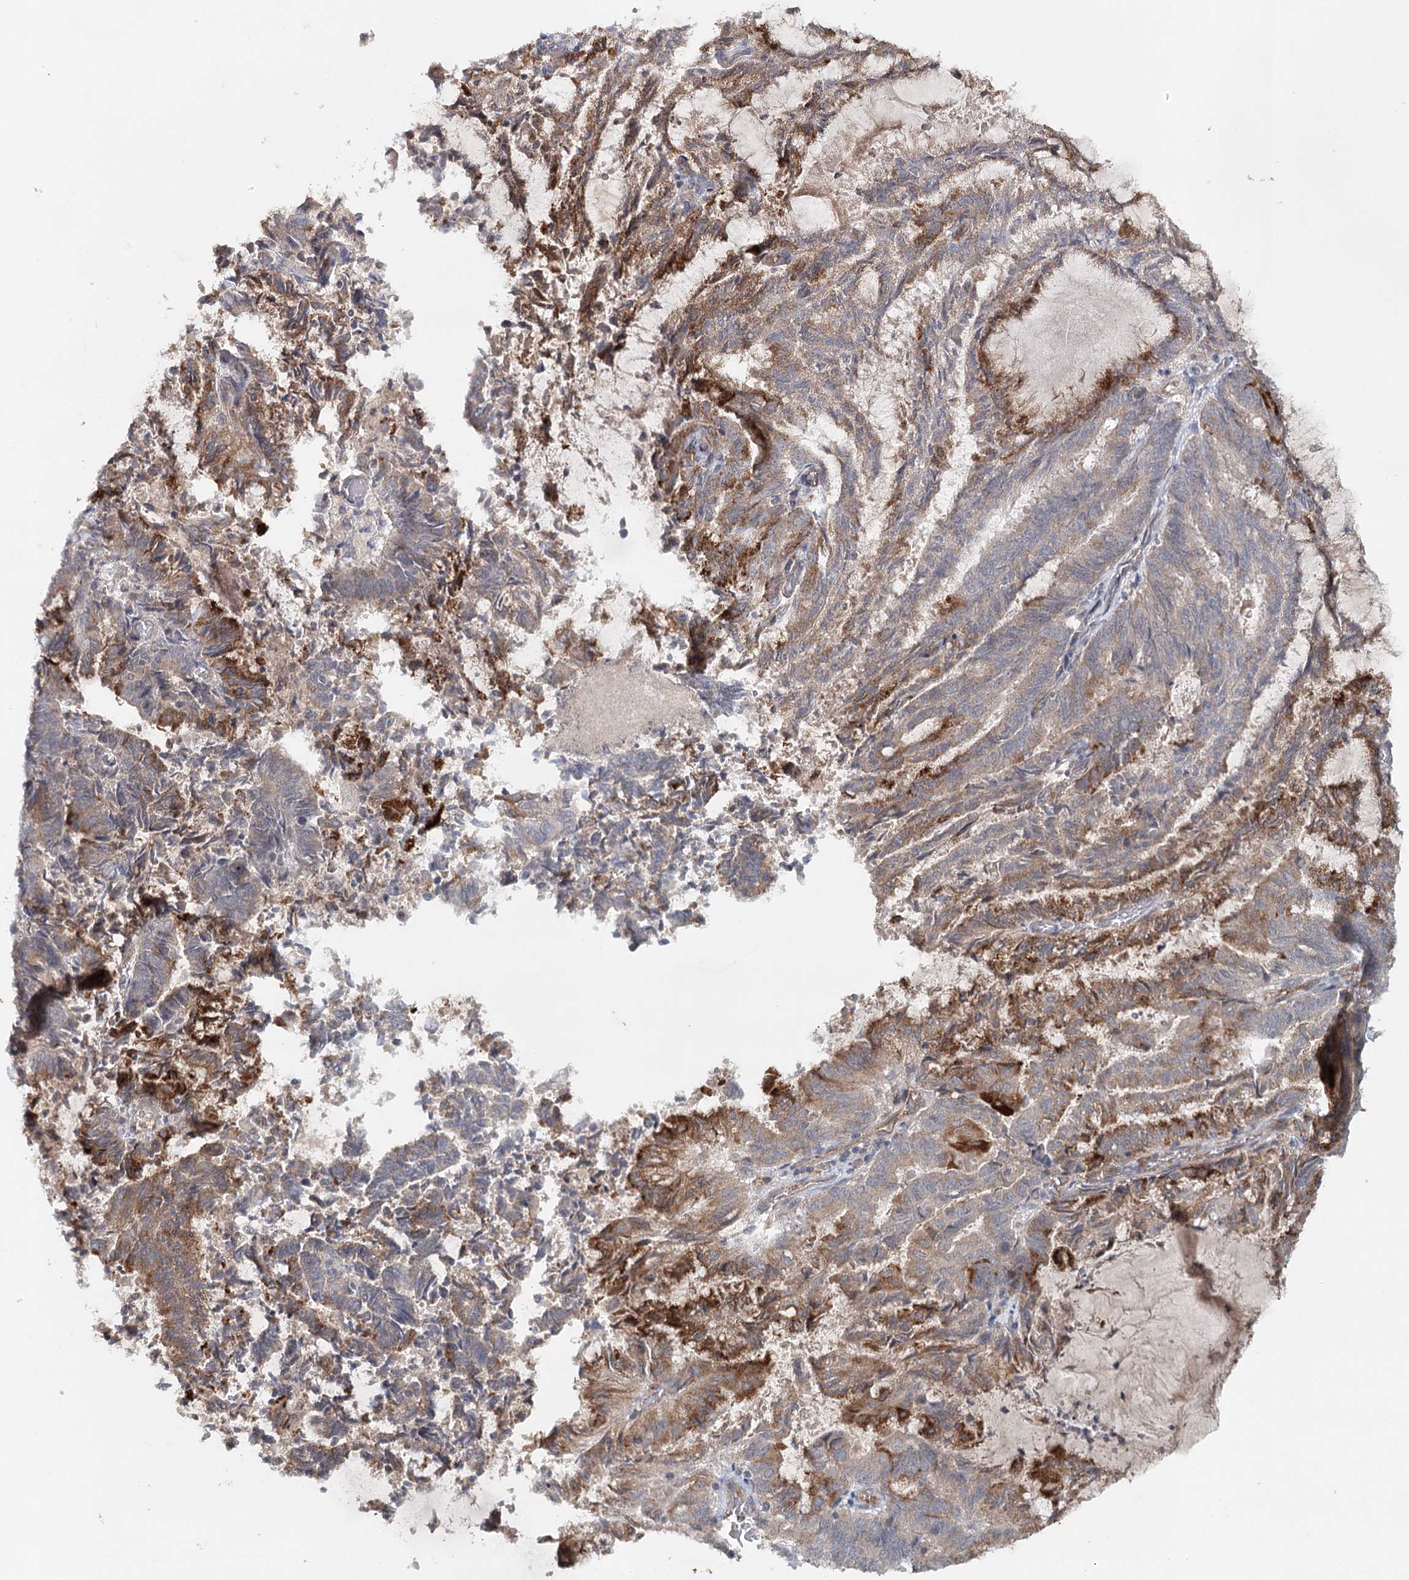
{"staining": {"intensity": "strong", "quantity": "25%-75%", "location": "cytoplasmic/membranous"}, "tissue": "endometrial cancer", "cell_type": "Tumor cells", "image_type": "cancer", "snomed": [{"axis": "morphology", "description": "Adenocarcinoma, NOS"}, {"axis": "topography", "description": "Endometrium"}], "caption": "Strong cytoplasmic/membranous positivity for a protein is identified in about 25%-75% of tumor cells of endometrial cancer (adenocarcinoma) using immunohistochemistry.", "gene": "SYNPO", "patient": {"sex": "female", "age": 80}}